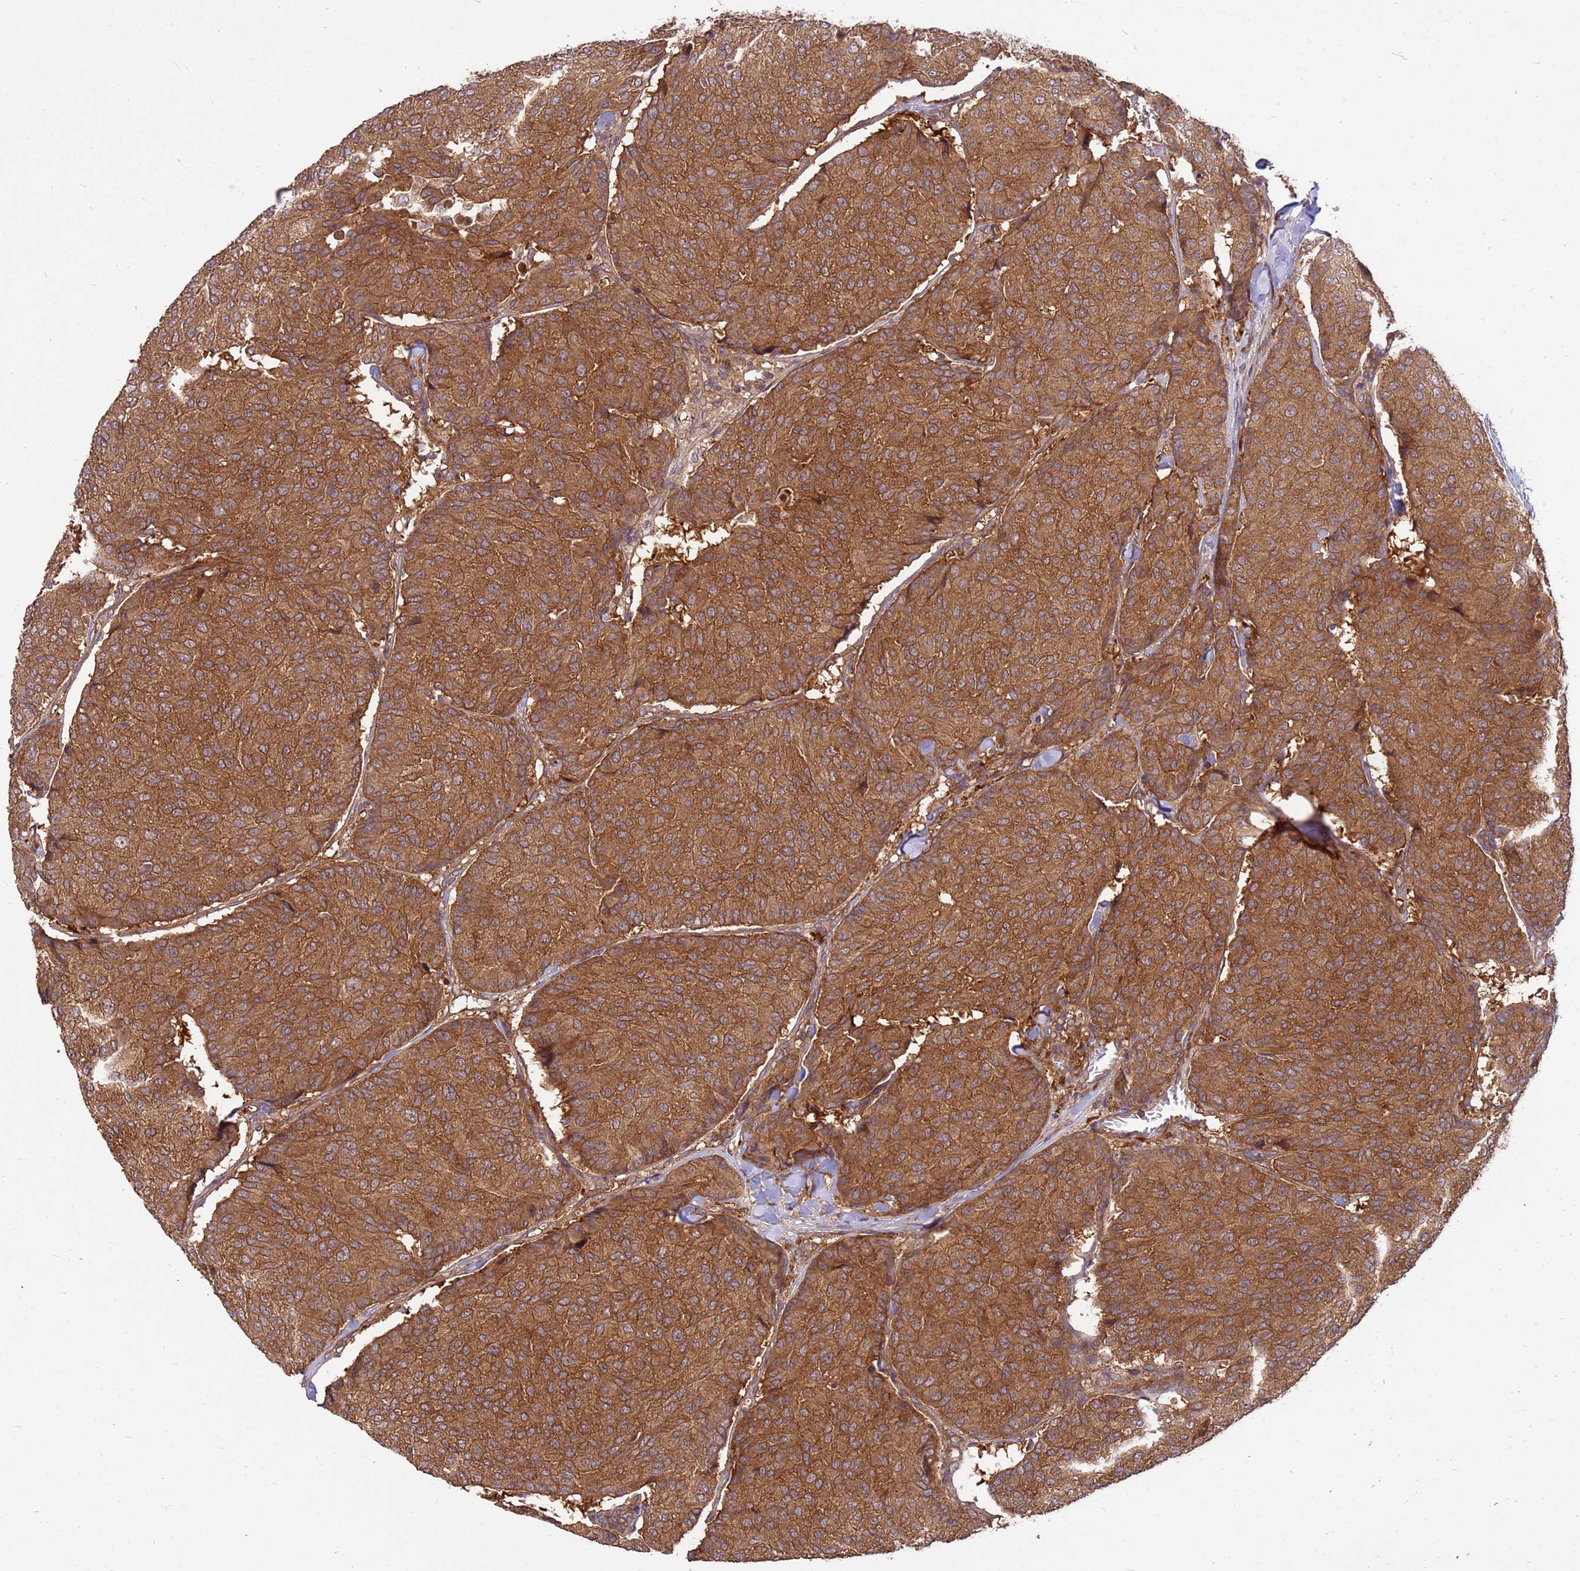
{"staining": {"intensity": "moderate", "quantity": ">75%", "location": "cytoplasmic/membranous"}, "tissue": "breast cancer", "cell_type": "Tumor cells", "image_type": "cancer", "snomed": [{"axis": "morphology", "description": "Duct carcinoma"}, {"axis": "topography", "description": "Breast"}], "caption": "Immunohistochemistry (IHC) of human breast infiltrating ductal carcinoma demonstrates medium levels of moderate cytoplasmic/membranous staining in approximately >75% of tumor cells.", "gene": "PPP2CB", "patient": {"sex": "female", "age": 75}}